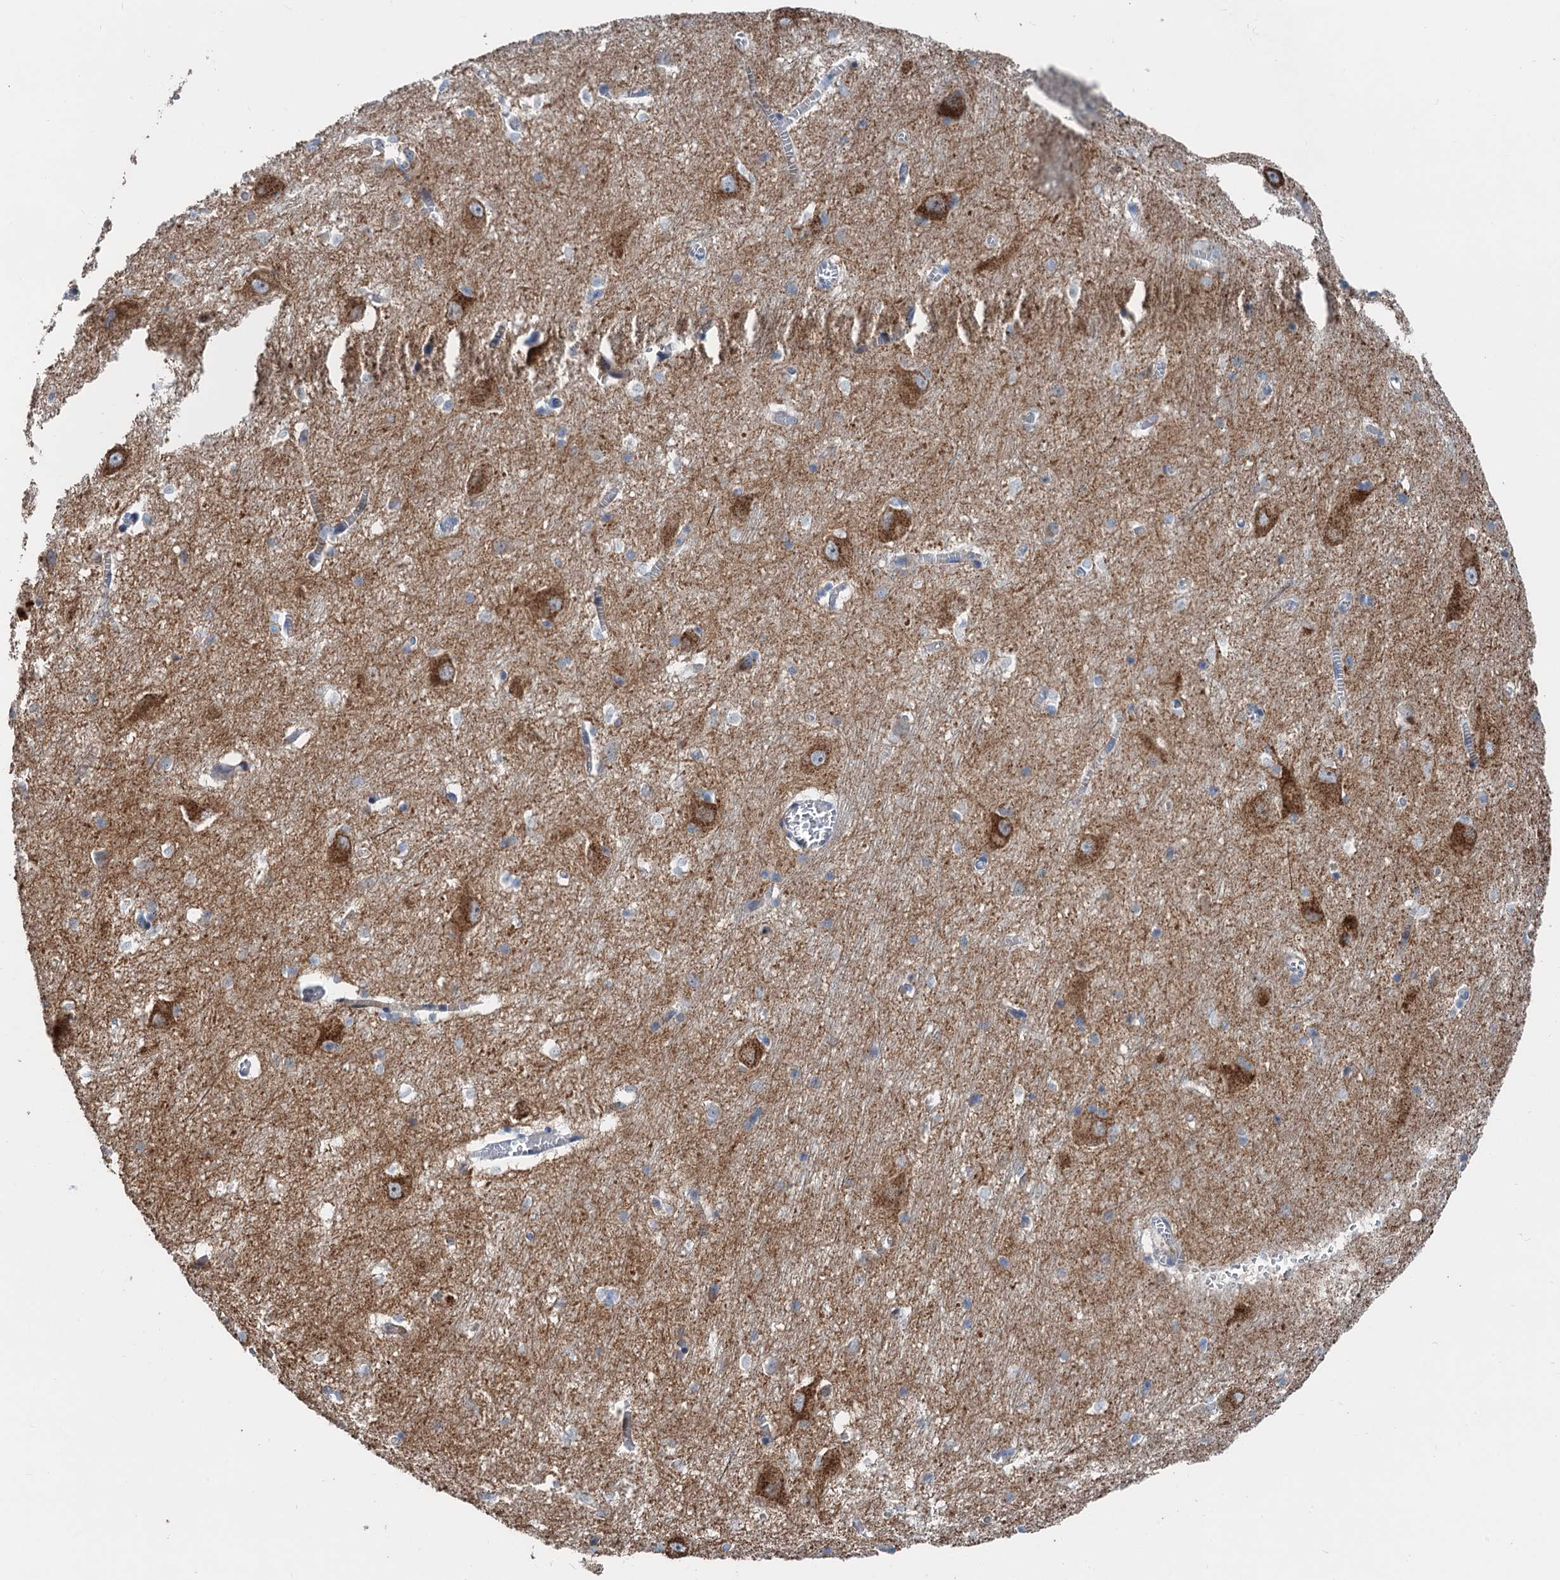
{"staining": {"intensity": "negative", "quantity": "none", "location": "none"}, "tissue": "caudate", "cell_type": "Glial cells", "image_type": "normal", "snomed": [{"axis": "morphology", "description": "Normal tissue, NOS"}, {"axis": "topography", "description": "Lateral ventricle wall"}], "caption": "There is no significant positivity in glial cells of caudate. (DAB immunohistochemistry visualized using brightfield microscopy, high magnification).", "gene": "ANKRD26", "patient": {"sex": "male", "age": 37}}